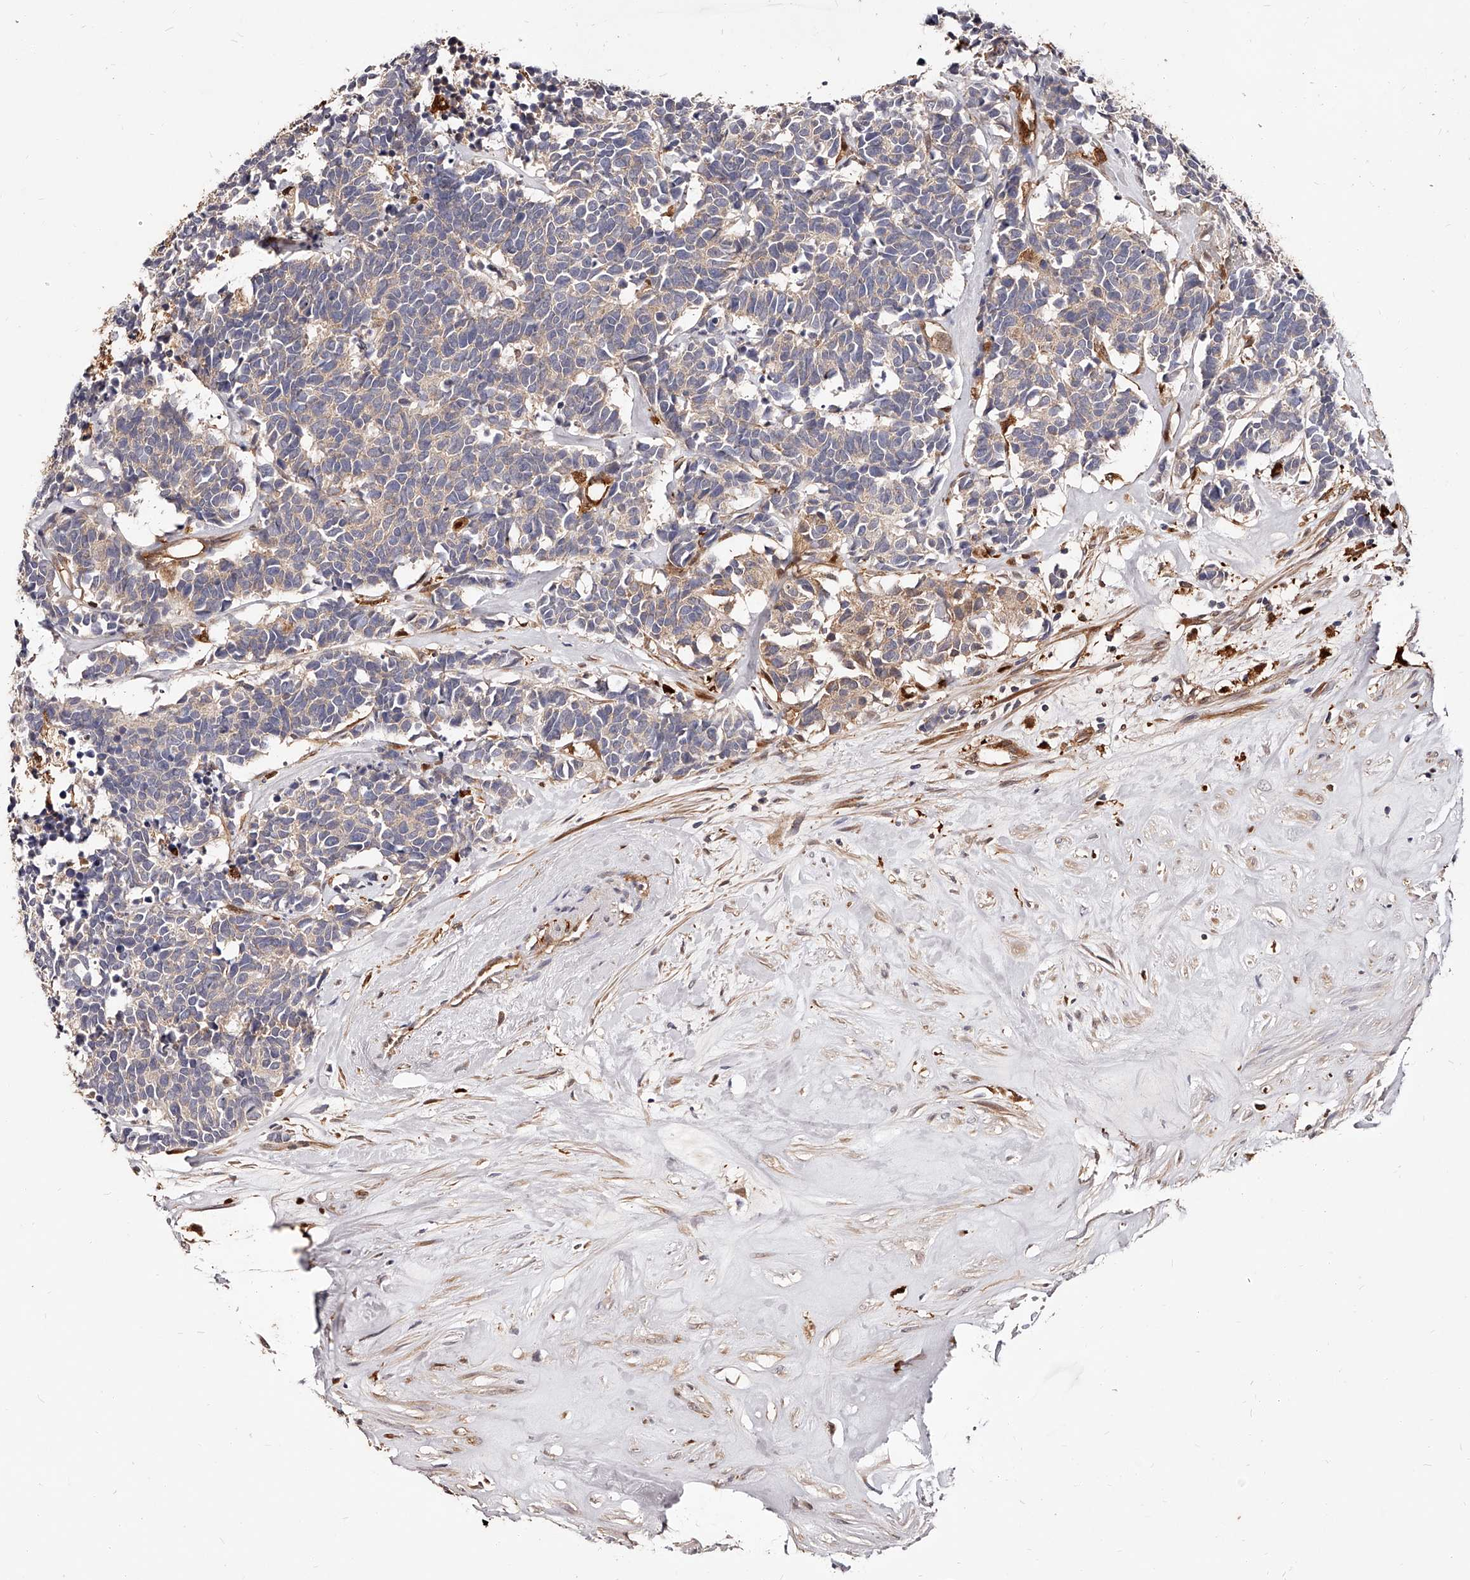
{"staining": {"intensity": "weak", "quantity": ">75%", "location": "cytoplasmic/membranous"}, "tissue": "carcinoid", "cell_type": "Tumor cells", "image_type": "cancer", "snomed": [{"axis": "morphology", "description": "Carcinoma, NOS"}, {"axis": "morphology", "description": "Carcinoid, malignant, NOS"}, {"axis": "topography", "description": "Urinary bladder"}], "caption": "Approximately >75% of tumor cells in carcinoid show weak cytoplasmic/membranous protein staining as visualized by brown immunohistochemical staining.", "gene": "LAP3", "patient": {"sex": "male", "age": 57}}